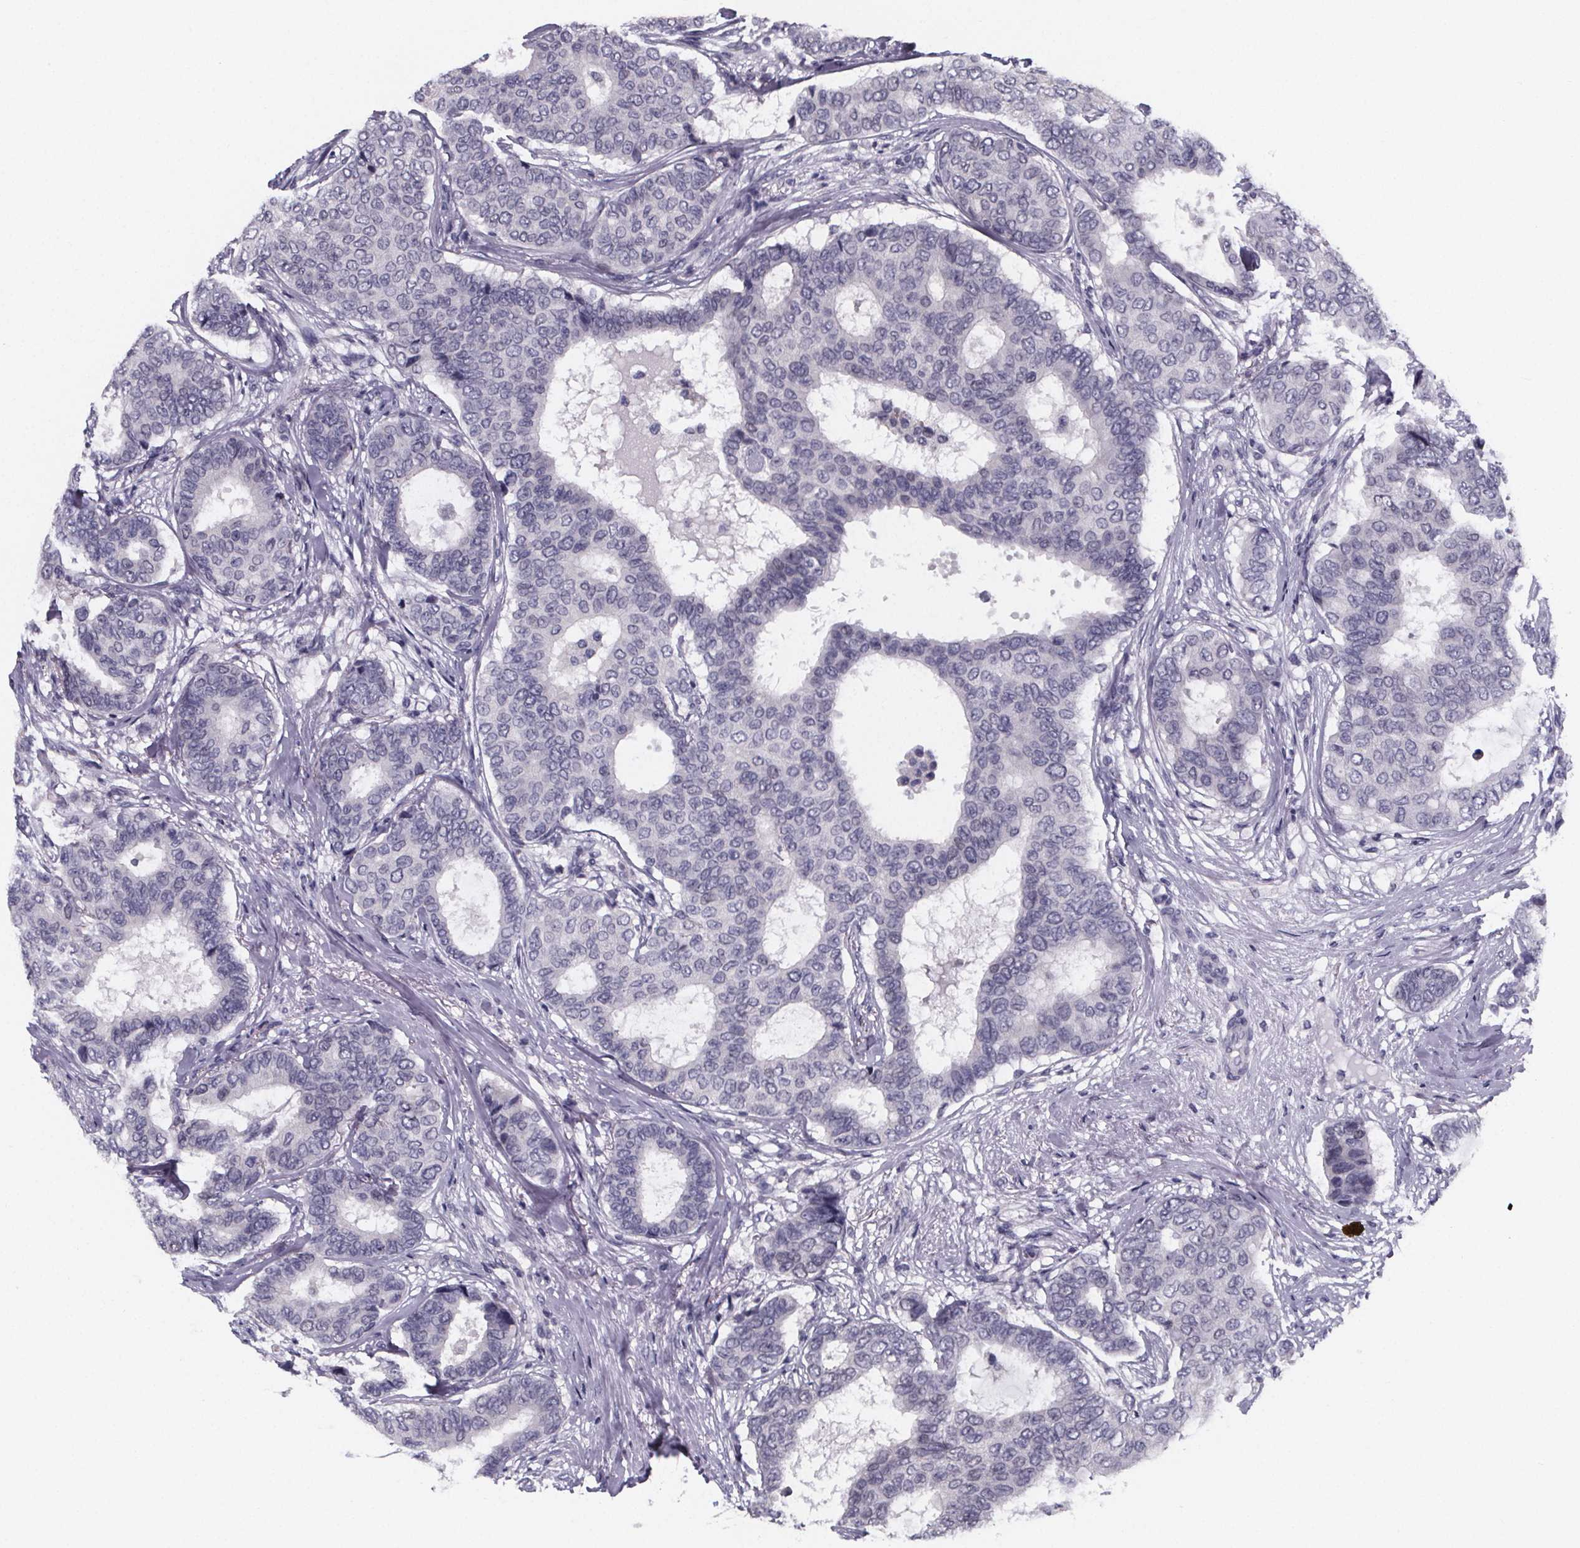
{"staining": {"intensity": "negative", "quantity": "none", "location": "none"}, "tissue": "breast cancer", "cell_type": "Tumor cells", "image_type": "cancer", "snomed": [{"axis": "morphology", "description": "Duct carcinoma"}, {"axis": "topography", "description": "Breast"}], "caption": "The histopathology image displays no staining of tumor cells in infiltrating ductal carcinoma (breast).", "gene": "PAH", "patient": {"sex": "female", "age": 75}}